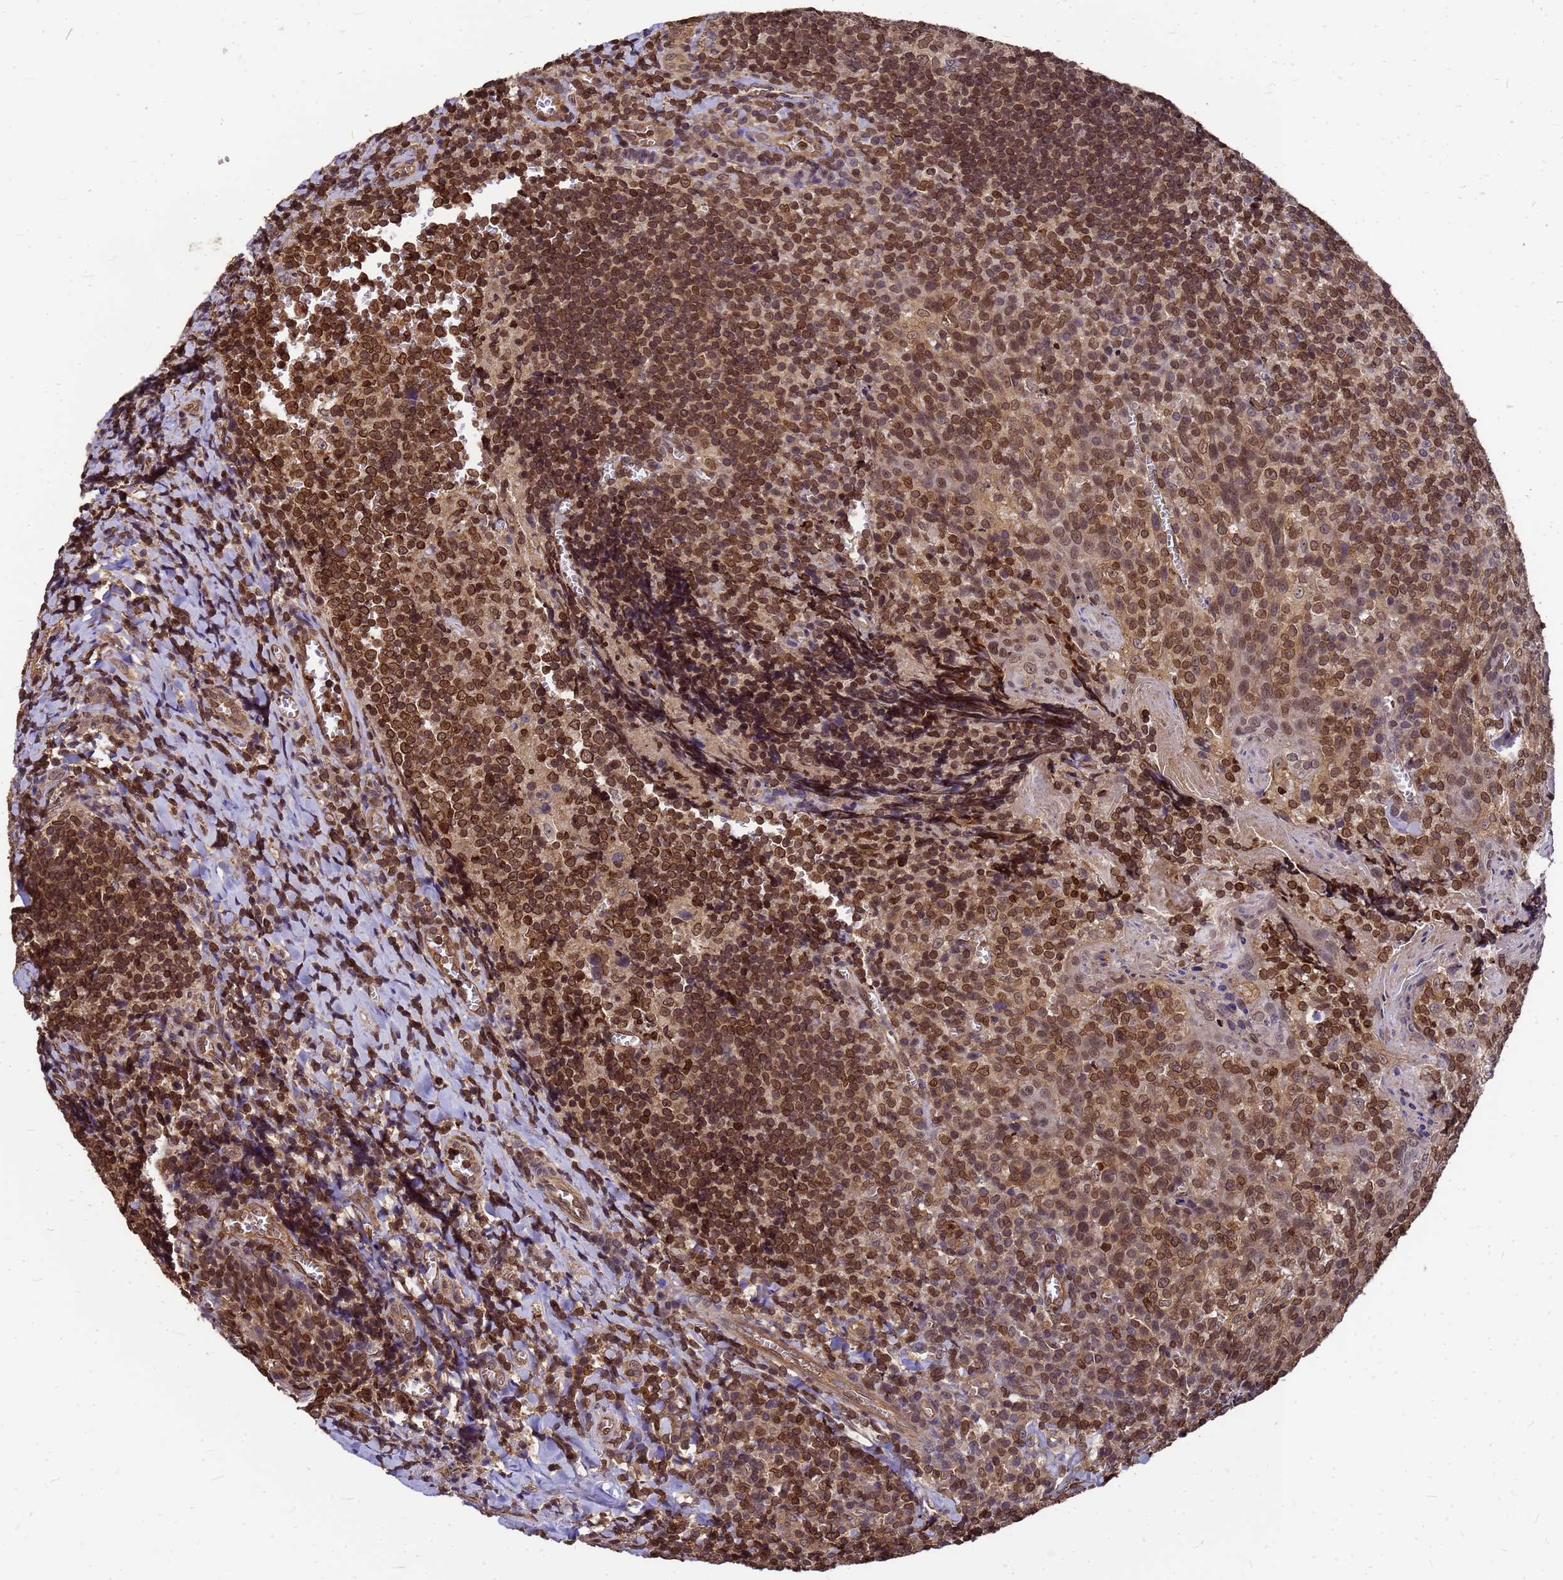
{"staining": {"intensity": "moderate", "quantity": ">75%", "location": "nuclear"}, "tissue": "tonsil", "cell_type": "Germinal center cells", "image_type": "normal", "snomed": [{"axis": "morphology", "description": "Normal tissue, NOS"}, {"axis": "topography", "description": "Tonsil"}], "caption": "Germinal center cells reveal moderate nuclear staining in approximately >75% of cells in benign tonsil. (Stains: DAB in brown, nuclei in blue, Microscopy: brightfield microscopy at high magnification).", "gene": "C1orf35", "patient": {"sex": "male", "age": 27}}